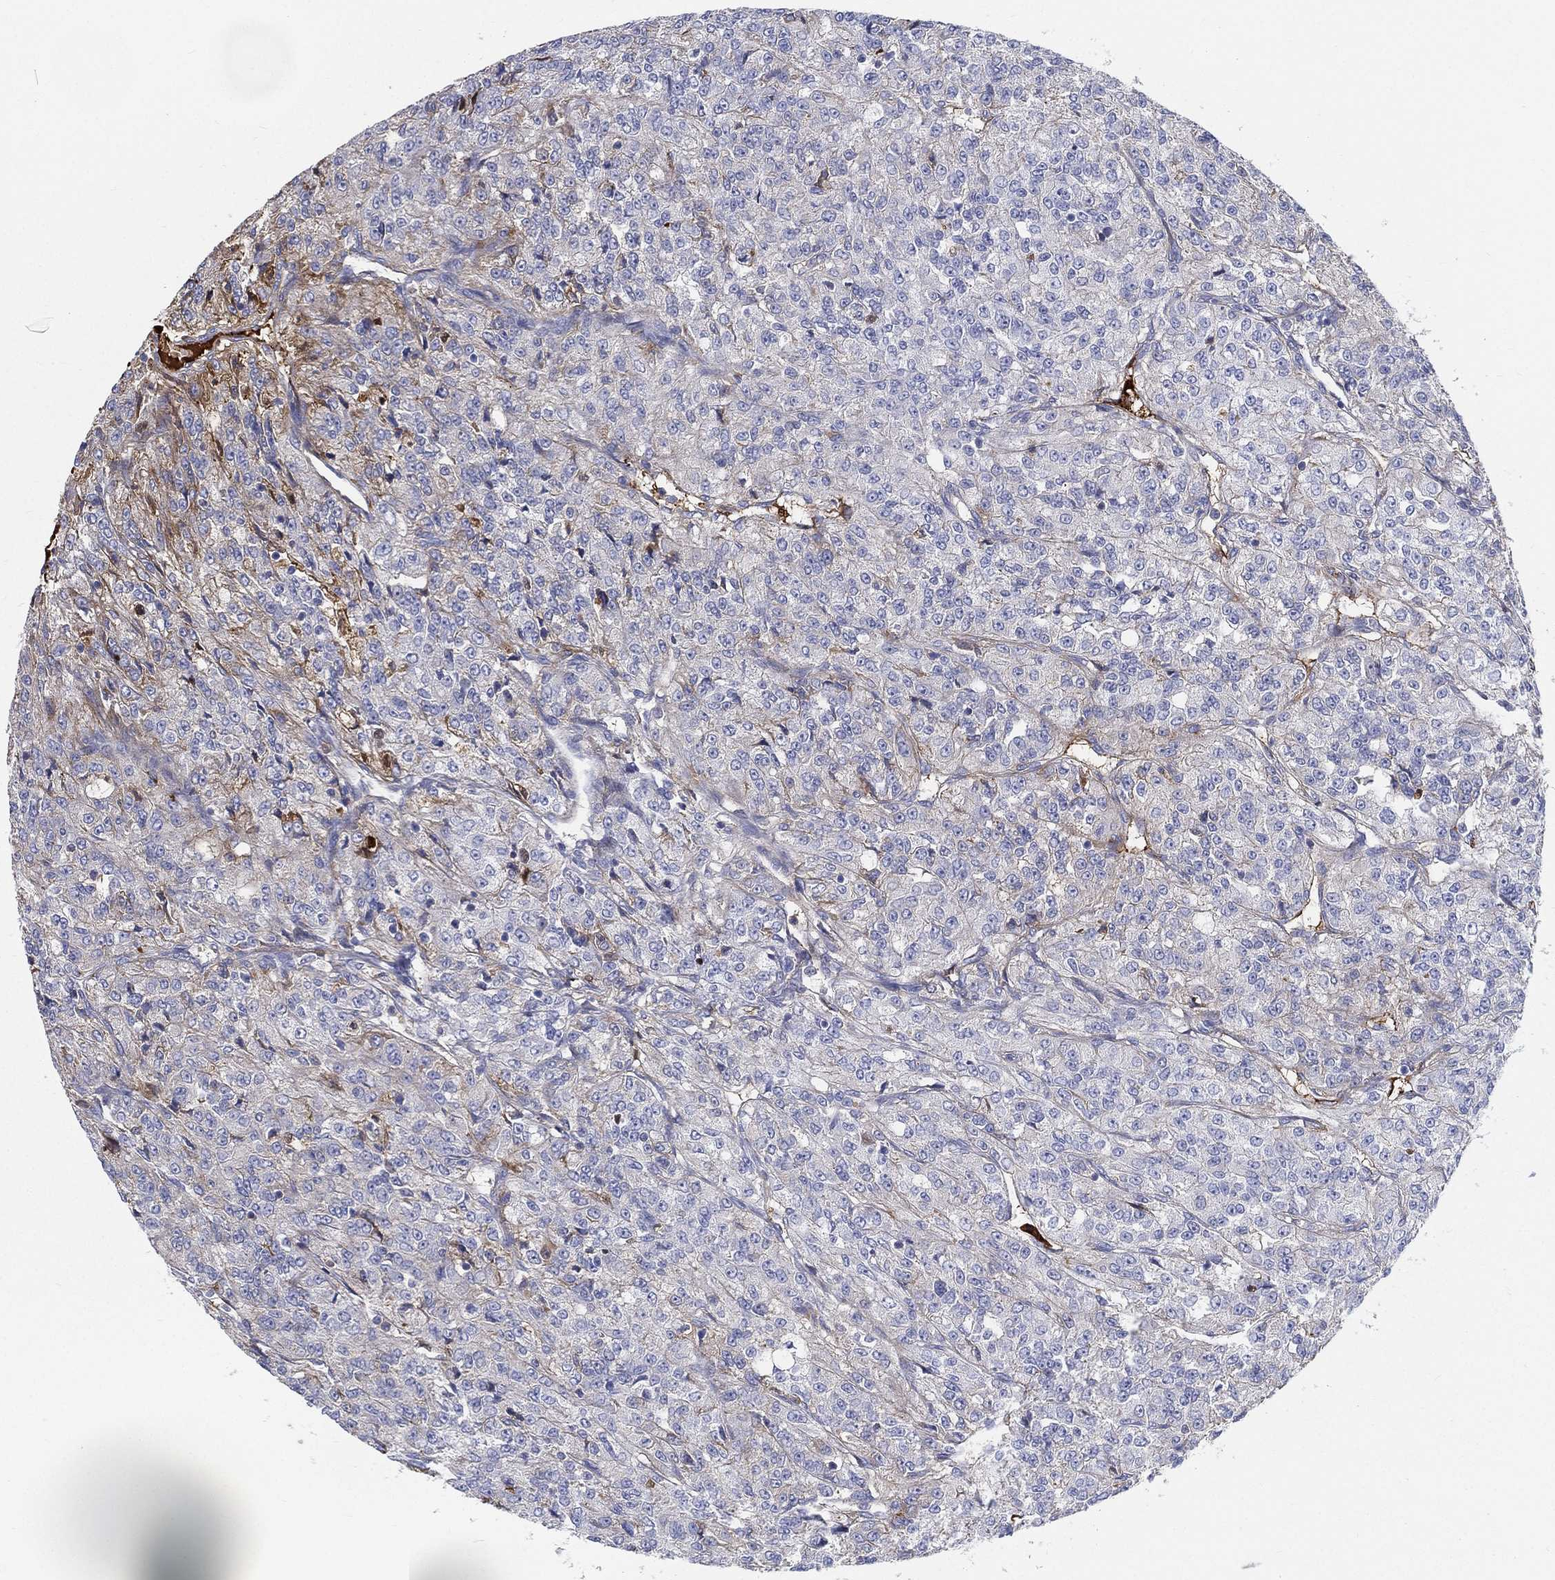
{"staining": {"intensity": "moderate", "quantity": "<25%", "location": "cytoplasmic/membranous"}, "tissue": "renal cancer", "cell_type": "Tumor cells", "image_type": "cancer", "snomed": [{"axis": "morphology", "description": "Adenocarcinoma, NOS"}, {"axis": "topography", "description": "Kidney"}], "caption": "Protein staining exhibits moderate cytoplasmic/membranous positivity in about <25% of tumor cells in renal cancer (adenocarcinoma).", "gene": "IFNB1", "patient": {"sex": "female", "age": 63}}